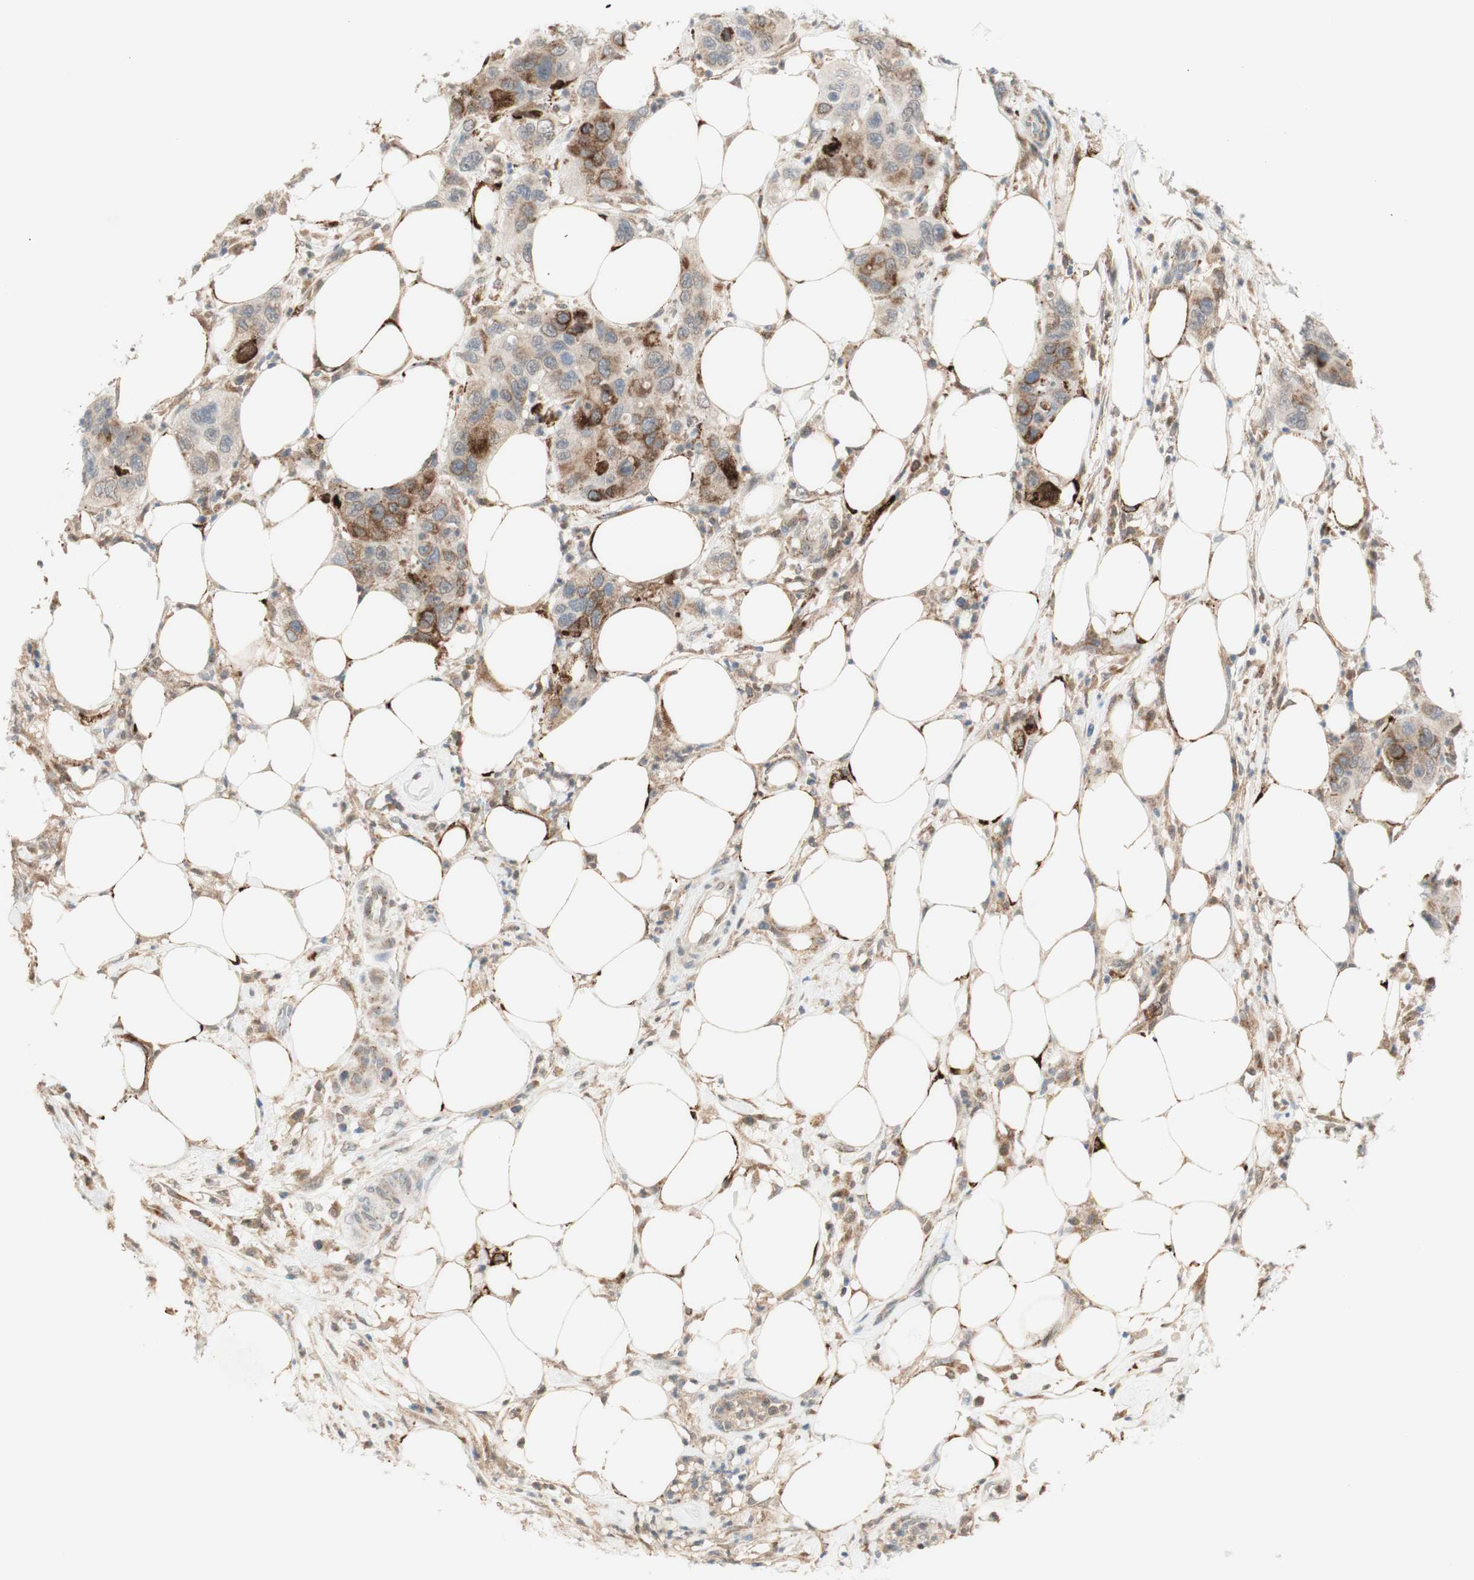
{"staining": {"intensity": "strong", "quantity": "25%-75%", "location": "cytoplasmic/membranous"}, "tissue": "pancreatic cancer", "cell_type": "Tumor cells", "image_type": "cancer", "snomed": [{"axis": "morphology", "description": "Adenocarcinoma, NOS"}, {"axis": "topography", "description": "Pancreas"}], "caption": "This photomicrograph displays immunohistochemistry (IHC) staining of human pancreatic cancer, with high strong cytoplasmic/membranous expression in approximately 25%-75% of tumor cells.", "gene": "GAPT", "patient": {"sex": "female", "age": 71}}